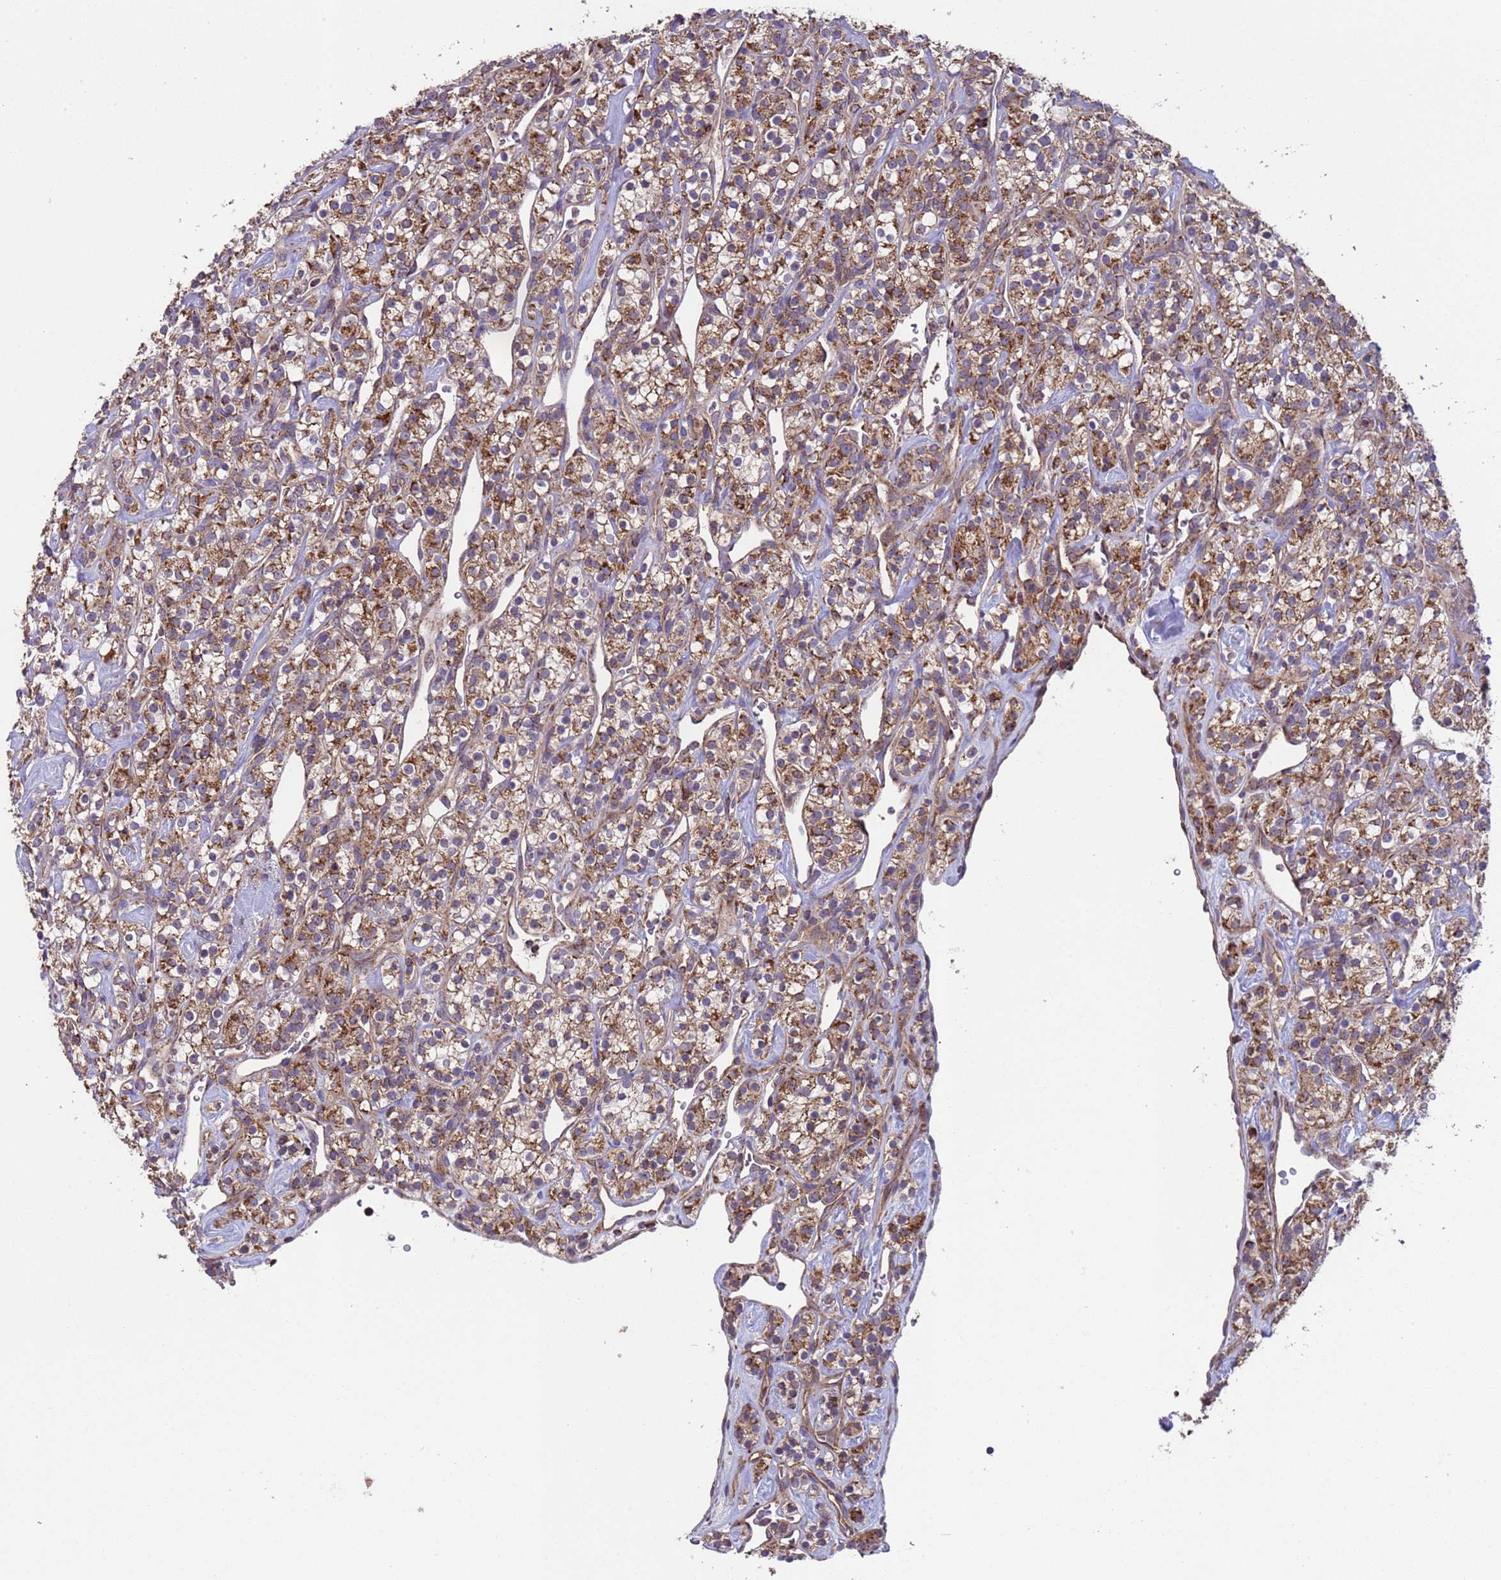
{"staining": {"intensity": "moderate", "quantity": ">75%", "location": "cytoplasmic/membranous"}, "tissue": "renal cancer", "cell_type": "Tumor cells", "image_type": "cancer", "snomed": [{"axis": "morphology", "description": "Adenocarcinoma, NOS"}, {"axis": "topography", "description": "Kidney"}], "caption": "An immunohistochemistry micrograph of tumor tissue is shown. Protein staining in brown highlights moderate cytoplasmic/membranous positivity in renal adenocarcinoma within tumor cells.", "gene": "ACAD8", "patient": {"sex": "male", "age": 77}}